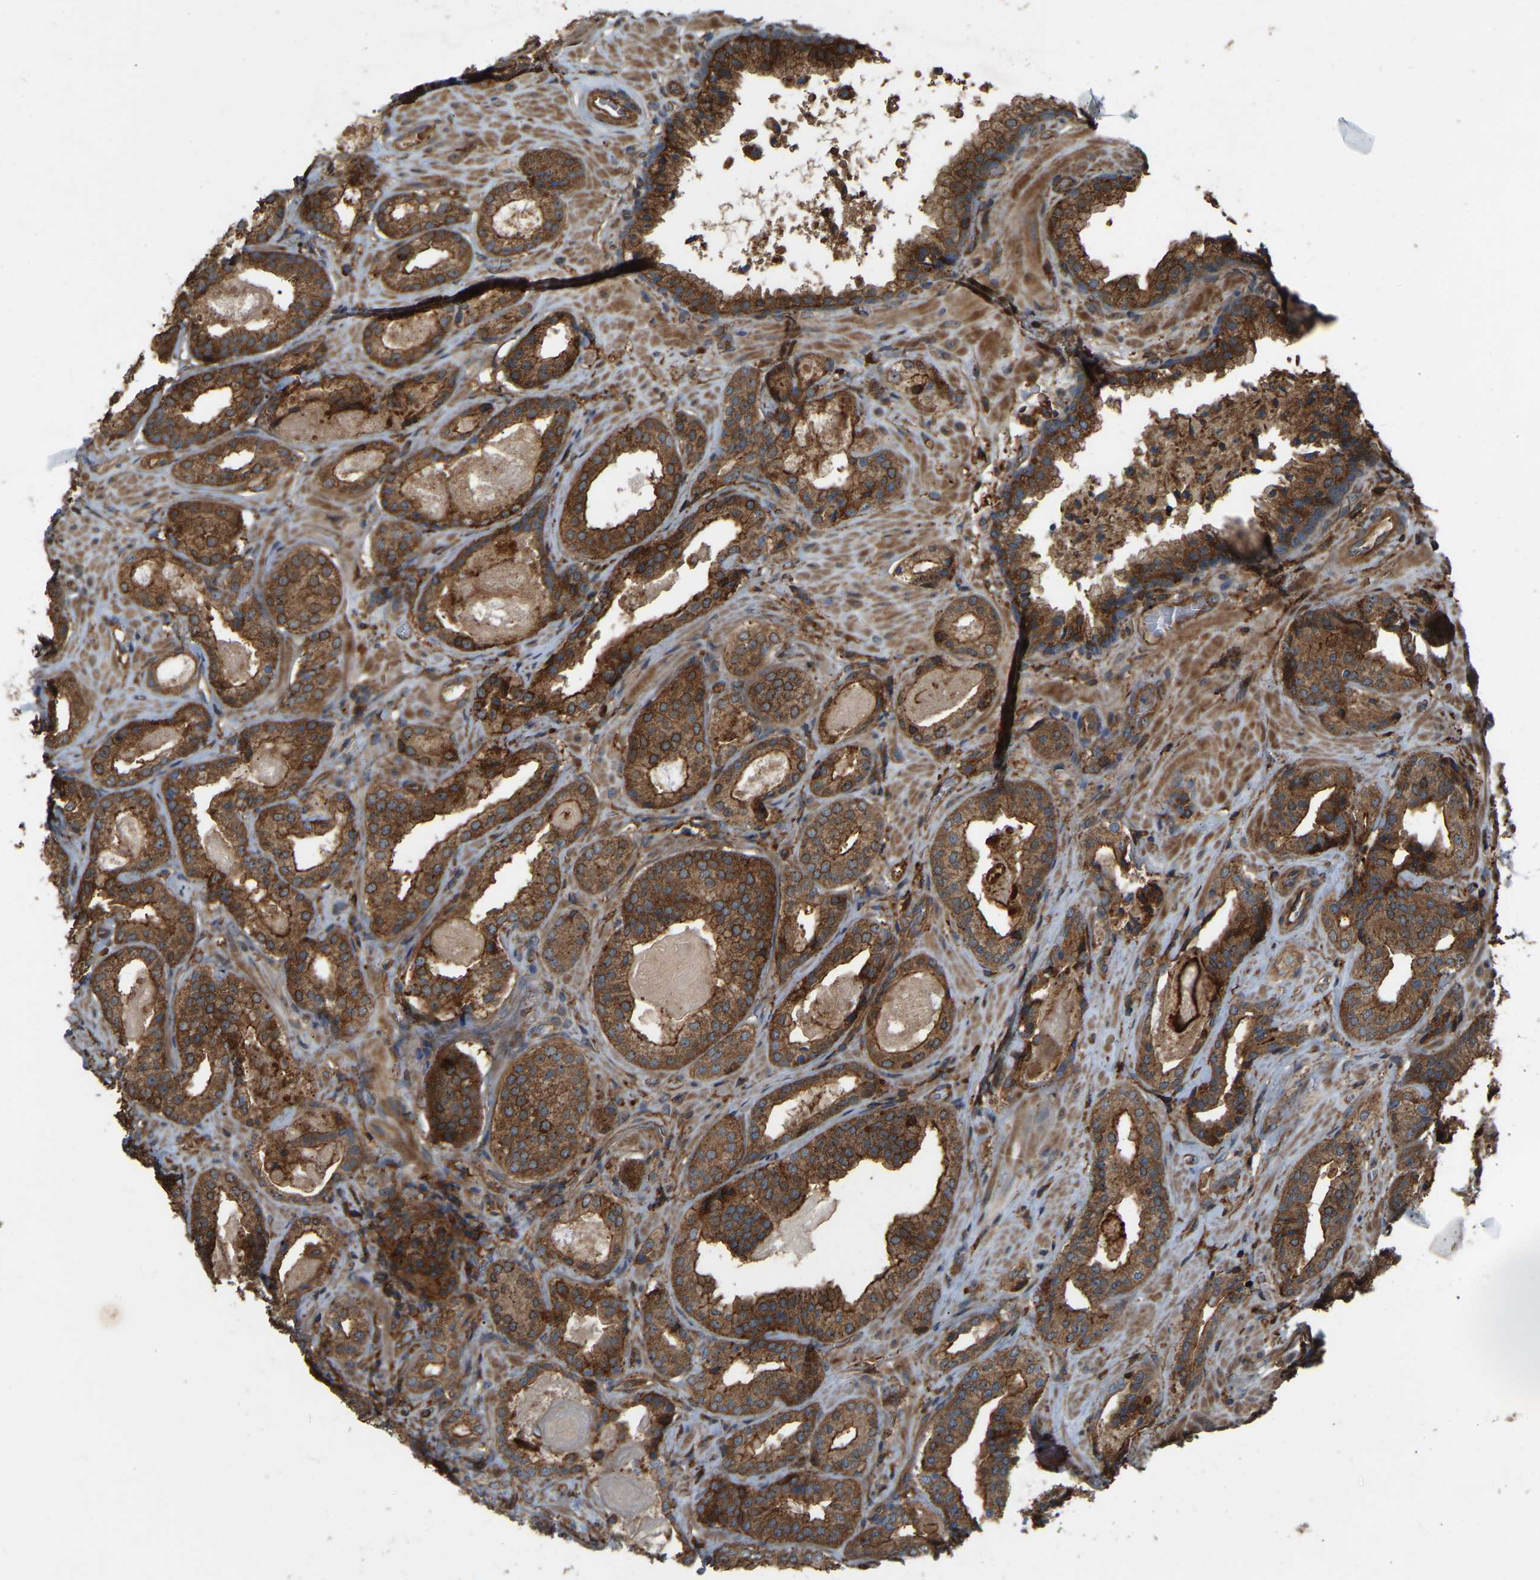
{"staining": {"intensity": "strong", "quantity": ">75%", "location": "cytoplasmic/membranous"}, "tissue": "prostate cancer", "cell_type": "Tumor cells", "image_type": "cancer", "snomed": [{"axis": "morphology", "description": "Adenocarcinoma, Low grade"}, {"axis": "topography", "description": "Prostate"}], "caption": "The immunohistochemical stain labels strong cytoplasmic/membranous positivity in tumor cells of prostate adenocarcinoma (low-grade) tissue.", "gene": "SAMD9L", "patient": {"sex": "male", "age": 71}}